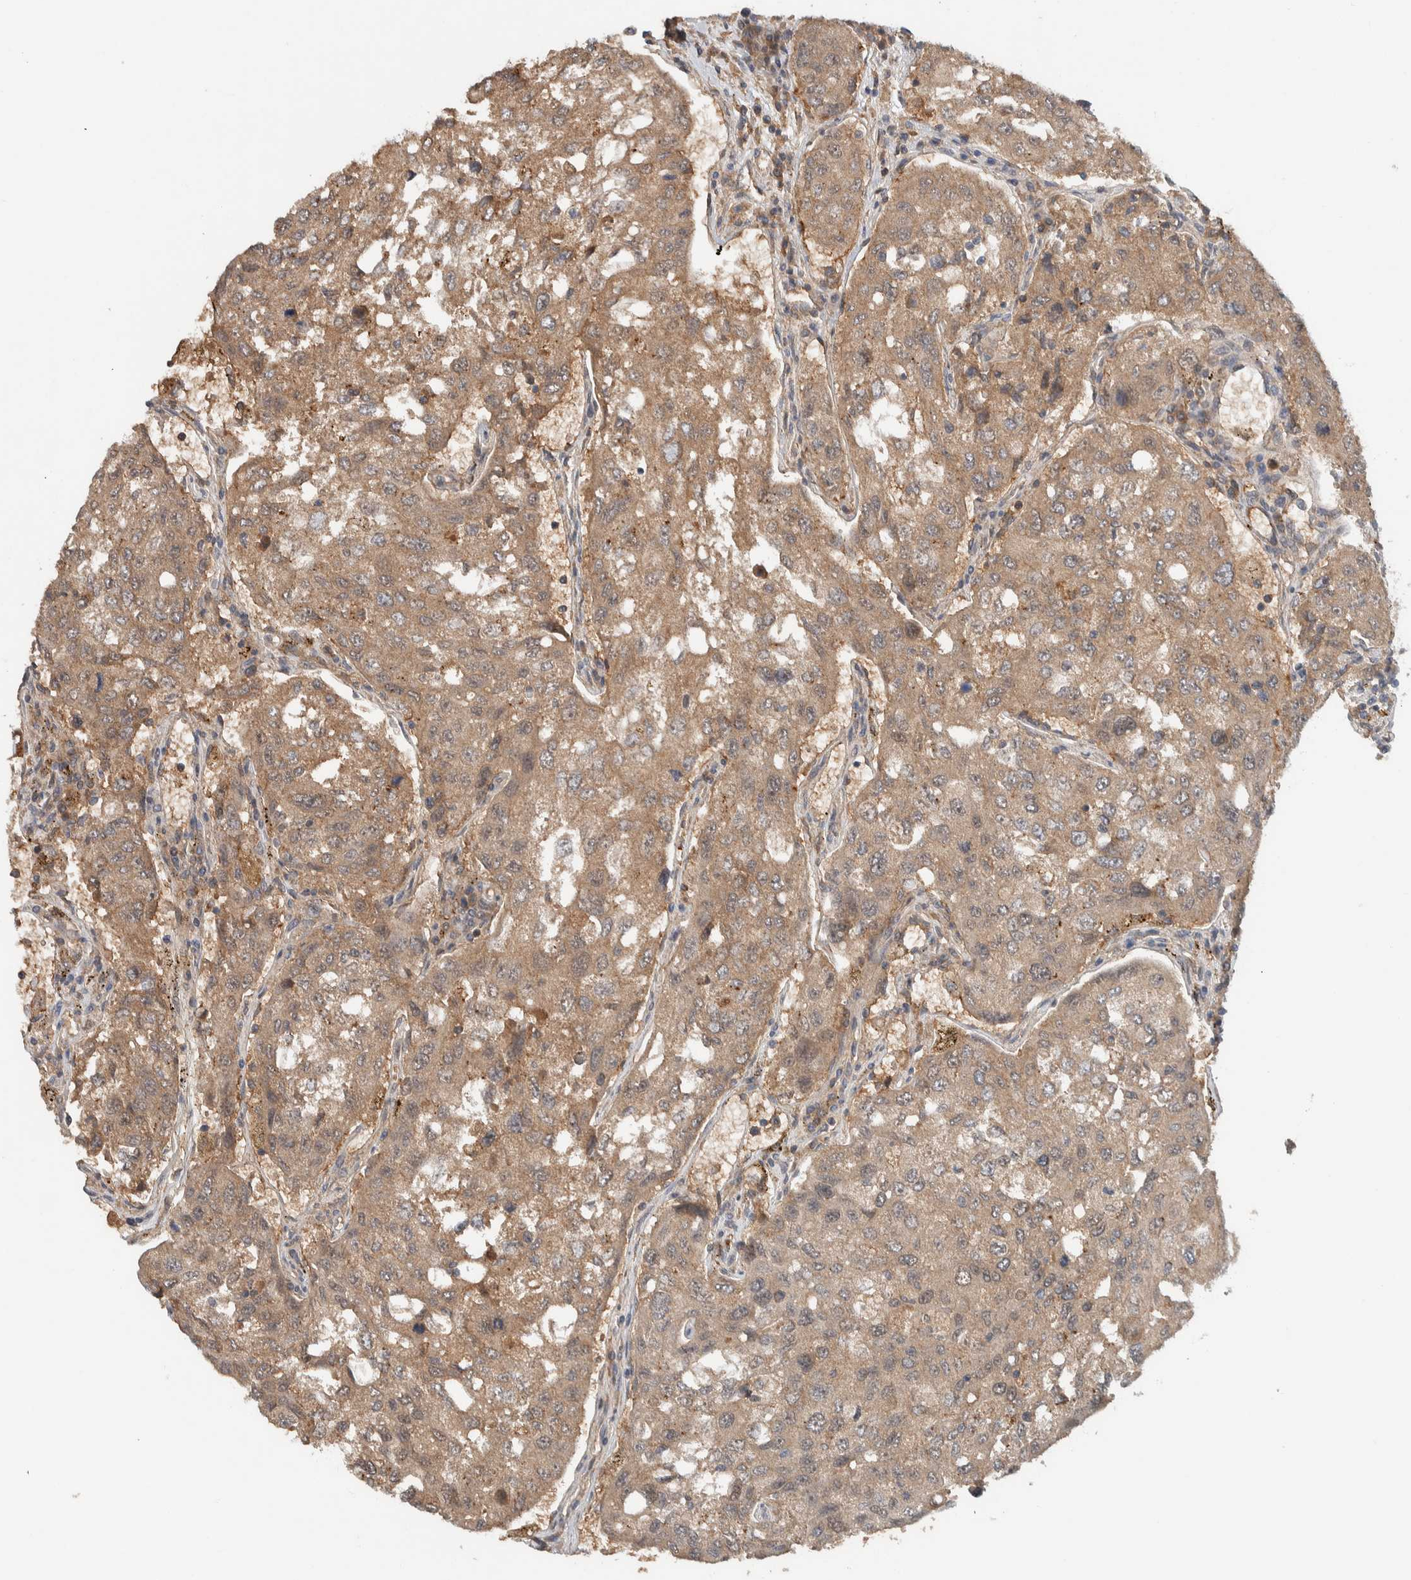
{"staining": {"intensity": "moderate", "quantity": ">75%", "location": "cytoplasmic/membranous"}, "tissue": "urothelial cancer", "cell_type": "Tumor cells", "image_type": "cancer", "snomed": [{"axis": "morphology", "description": "Urothelial carcinoma, High grade"}, {"axis": "topography", "description": "Lymph node"}, {"axis": "topography", "description": "Urinary bladder"}], "caption": "Urothelial cancer was stained to show a protein in brown. There is medium levels of moderate cytoplasmic/membranous positivity in approximately >75% of tumor cells.", "gene": "ARMC7", "patient": {"sex": "male", "age": 51}}